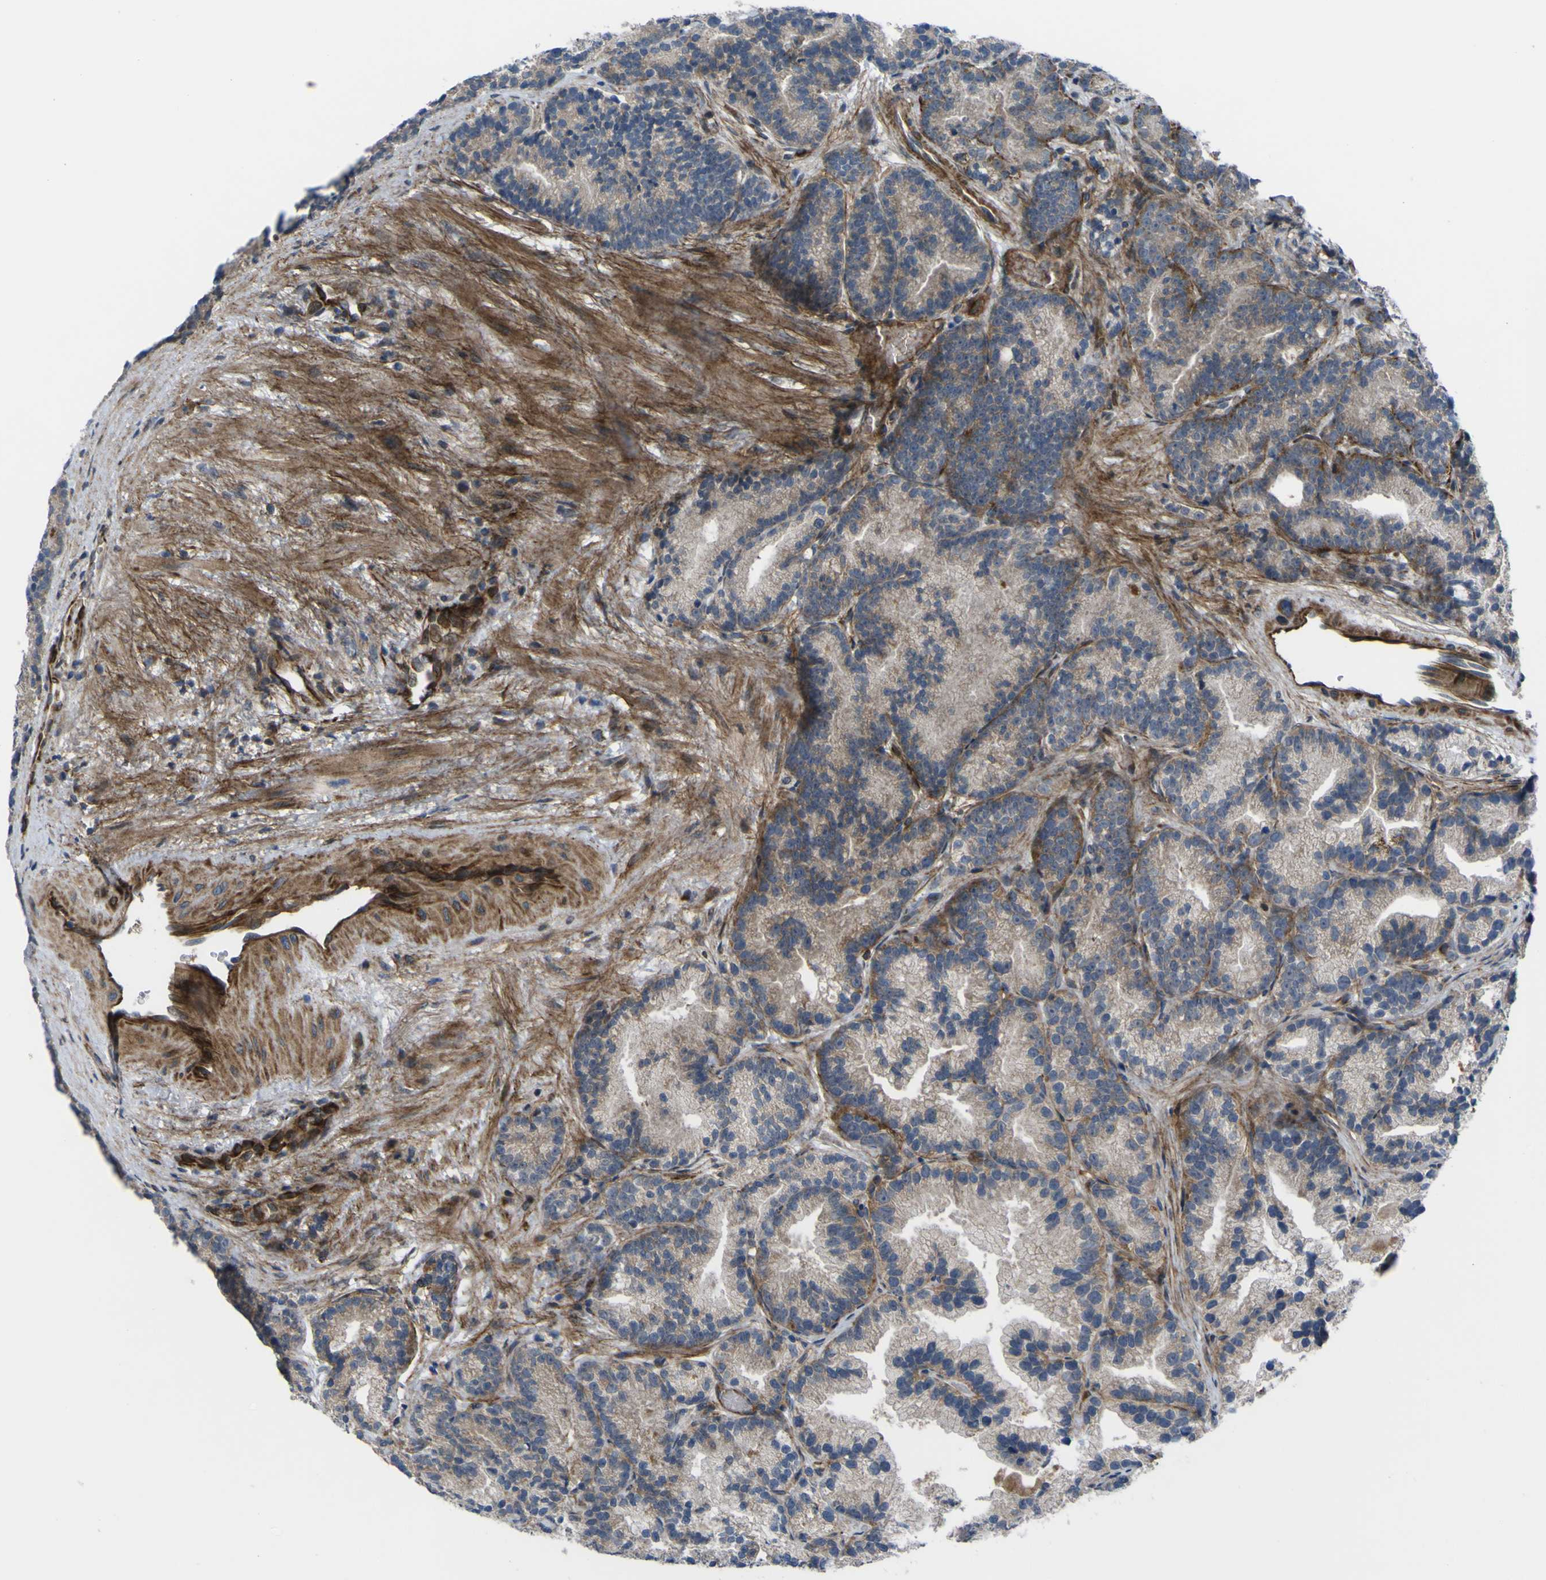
{"staining": {"intensity": "negative", "quantity": "none", "location": "none"}, "tissue": "prostate cancer", "cell_type": "Tumor cells", "image_type": "cancer", "snomed": [{"axis": "morphology", "description": "Adenocarcinoma, Low grade"}, {"axis": "topography", "description": "Prostate"}], "caption": "DAB (3,3'-diaminobenzidine) immunohistochemical staining of prostate cancer (adenocarcinoma (low-grade)) reveals no significant positivity in tumor cells.", "gene": "GPLD1", "patient": {"sex": "male", "age": 89}}